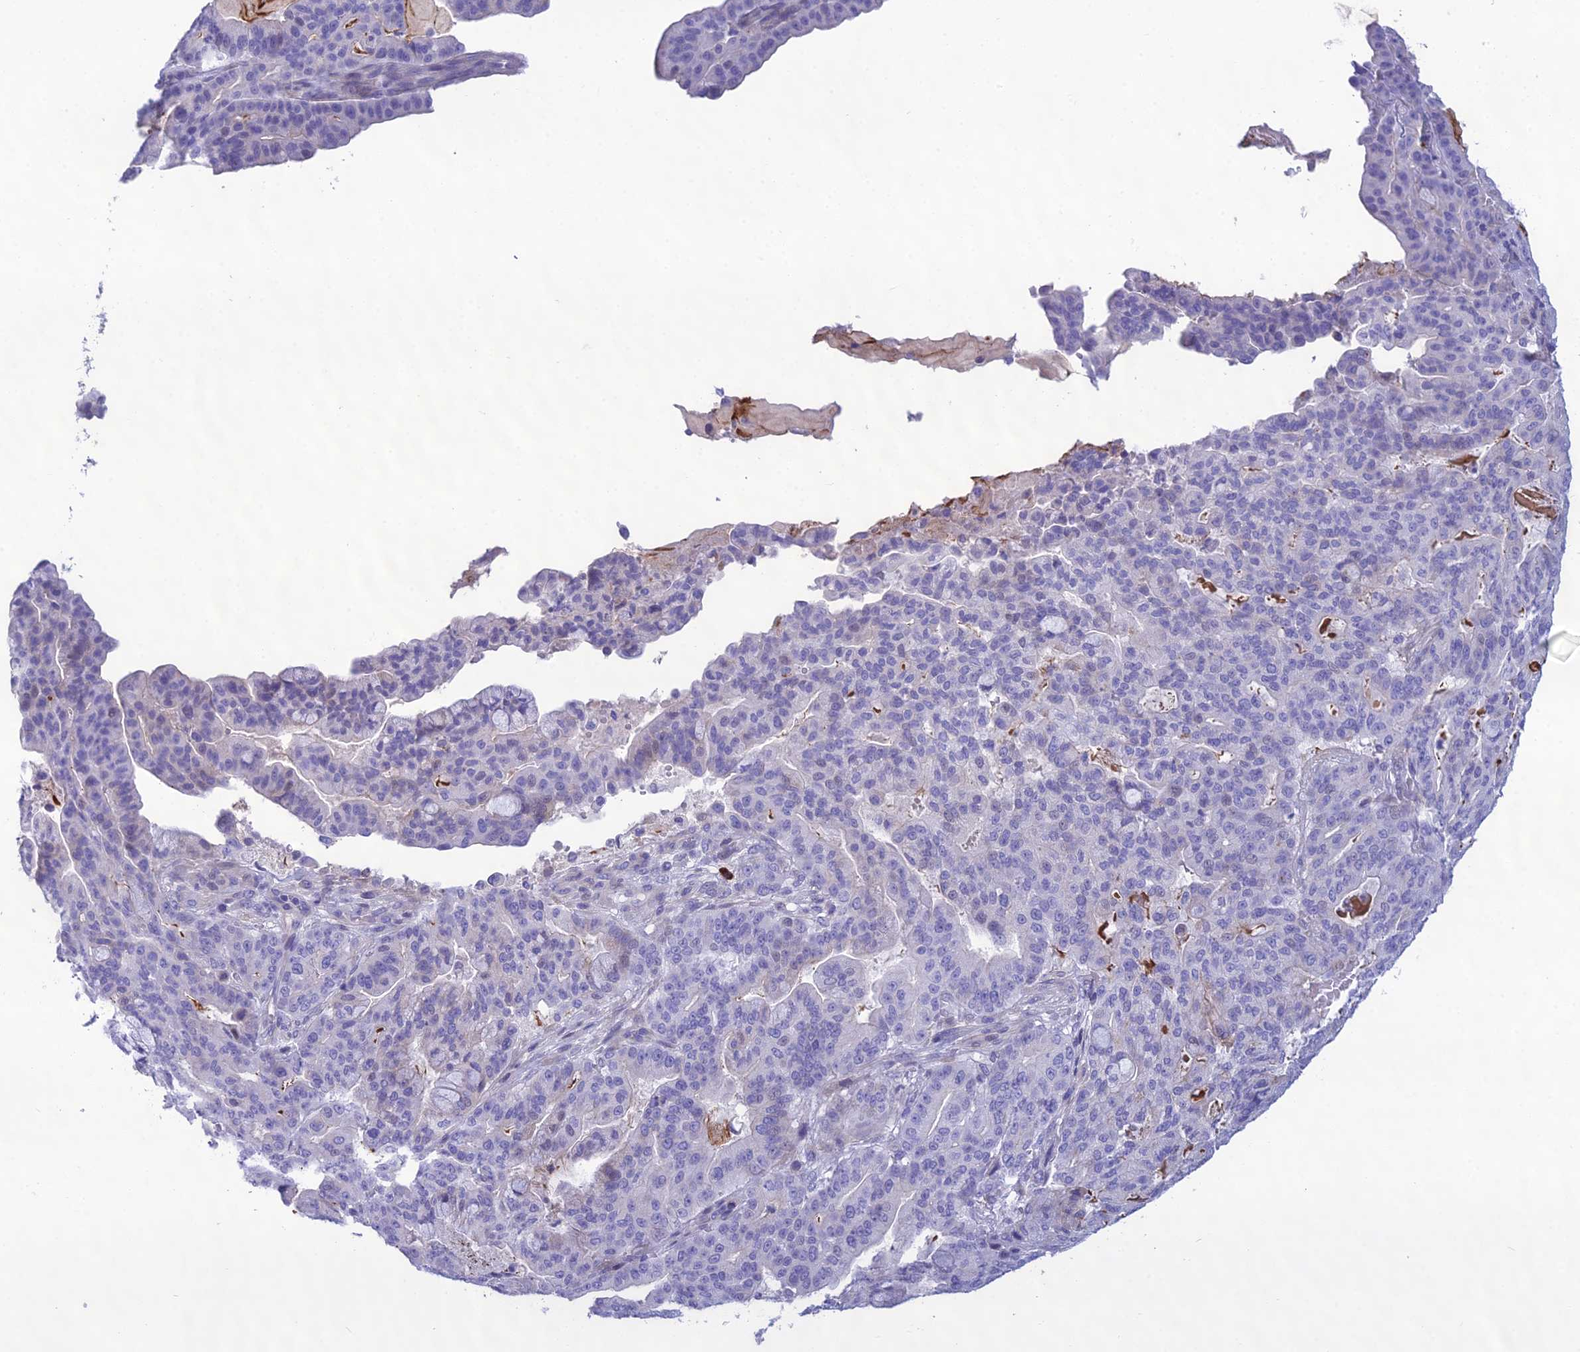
{"staining": {"intensity": "negative", "quantity": "none", "location": "none"}, "tissue": "pancreatic cancer", "cell_type": "Tumor cells", "image_type": "cancer", "snomed": [{"axis": "morphology", "description": "Adenocarcinoma, NOS"}, {"axis": "topography", "description": "Pancreas"}], "caption": "Pancreatic cancer was stained to show a protein in brown. There is no significant staining in tumor cells. Brightfield microscopy of IHC stained with DAB (3,3'-diaminobenzidine) (brown) and hematoxylin (blue), captured at high magnification.", "gene": "CRB2", "patient": {"sex": "male", "age": 63}}